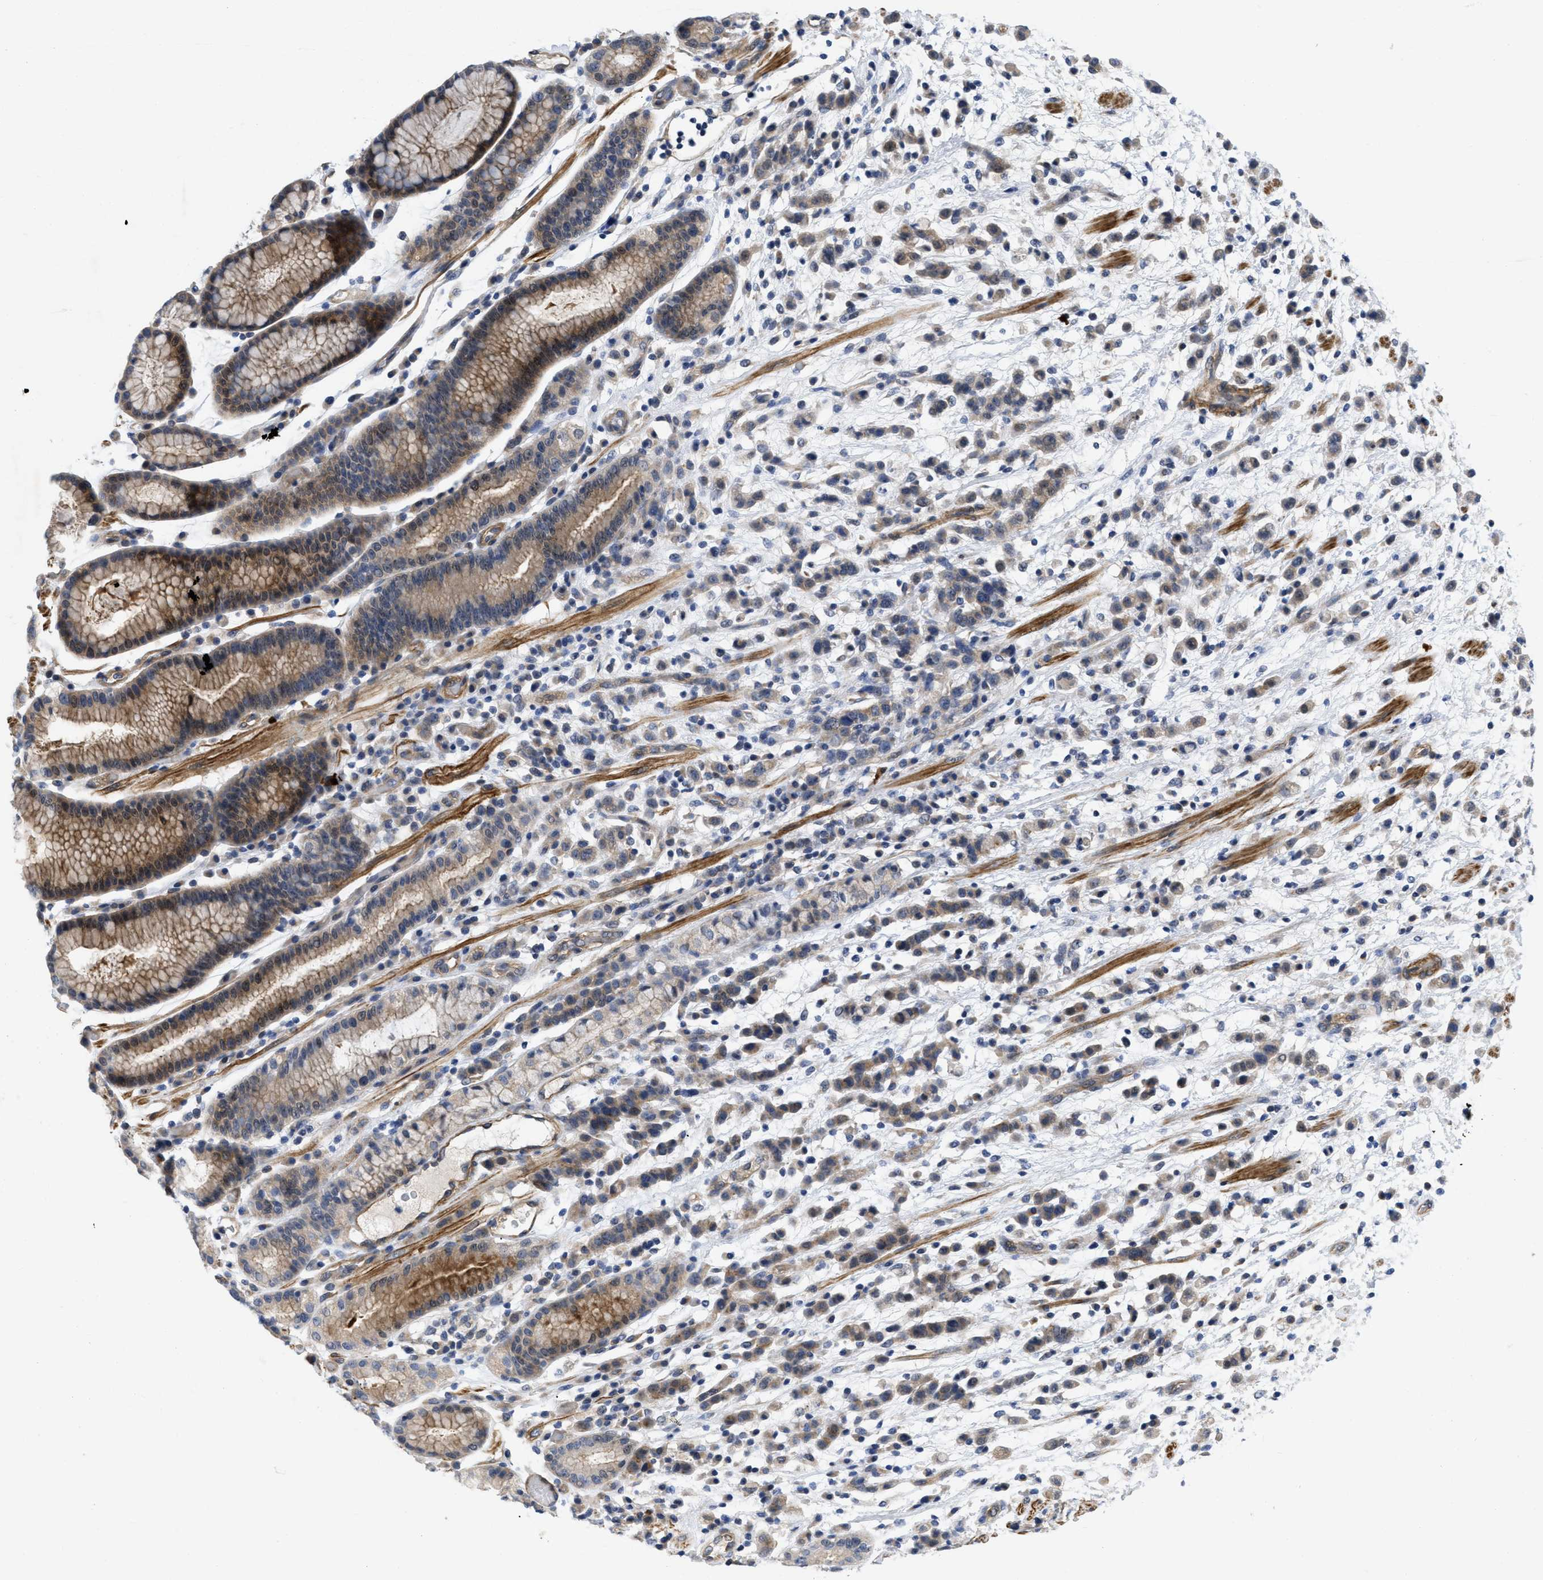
{"staining": {"intensity": "moderate", "quantity": "25%-75%", "location": "cytoplasmic/membranous"}, "tissue": "stomach cancer", "cell_type": "Tumor cells", "image_type": "cancer", "snomed": [{"axis": "morphology", "description": "Adenocarcinoma, NOS"}, {"axis": "topography", "description": "Stomach, lower"}], "caption": "Stomach cancer stained with a protein marker demonstrates moderate staining in tumor cells.", "gene": "ARHGEF26", "patient": {"sex": "male", "age": 88}}